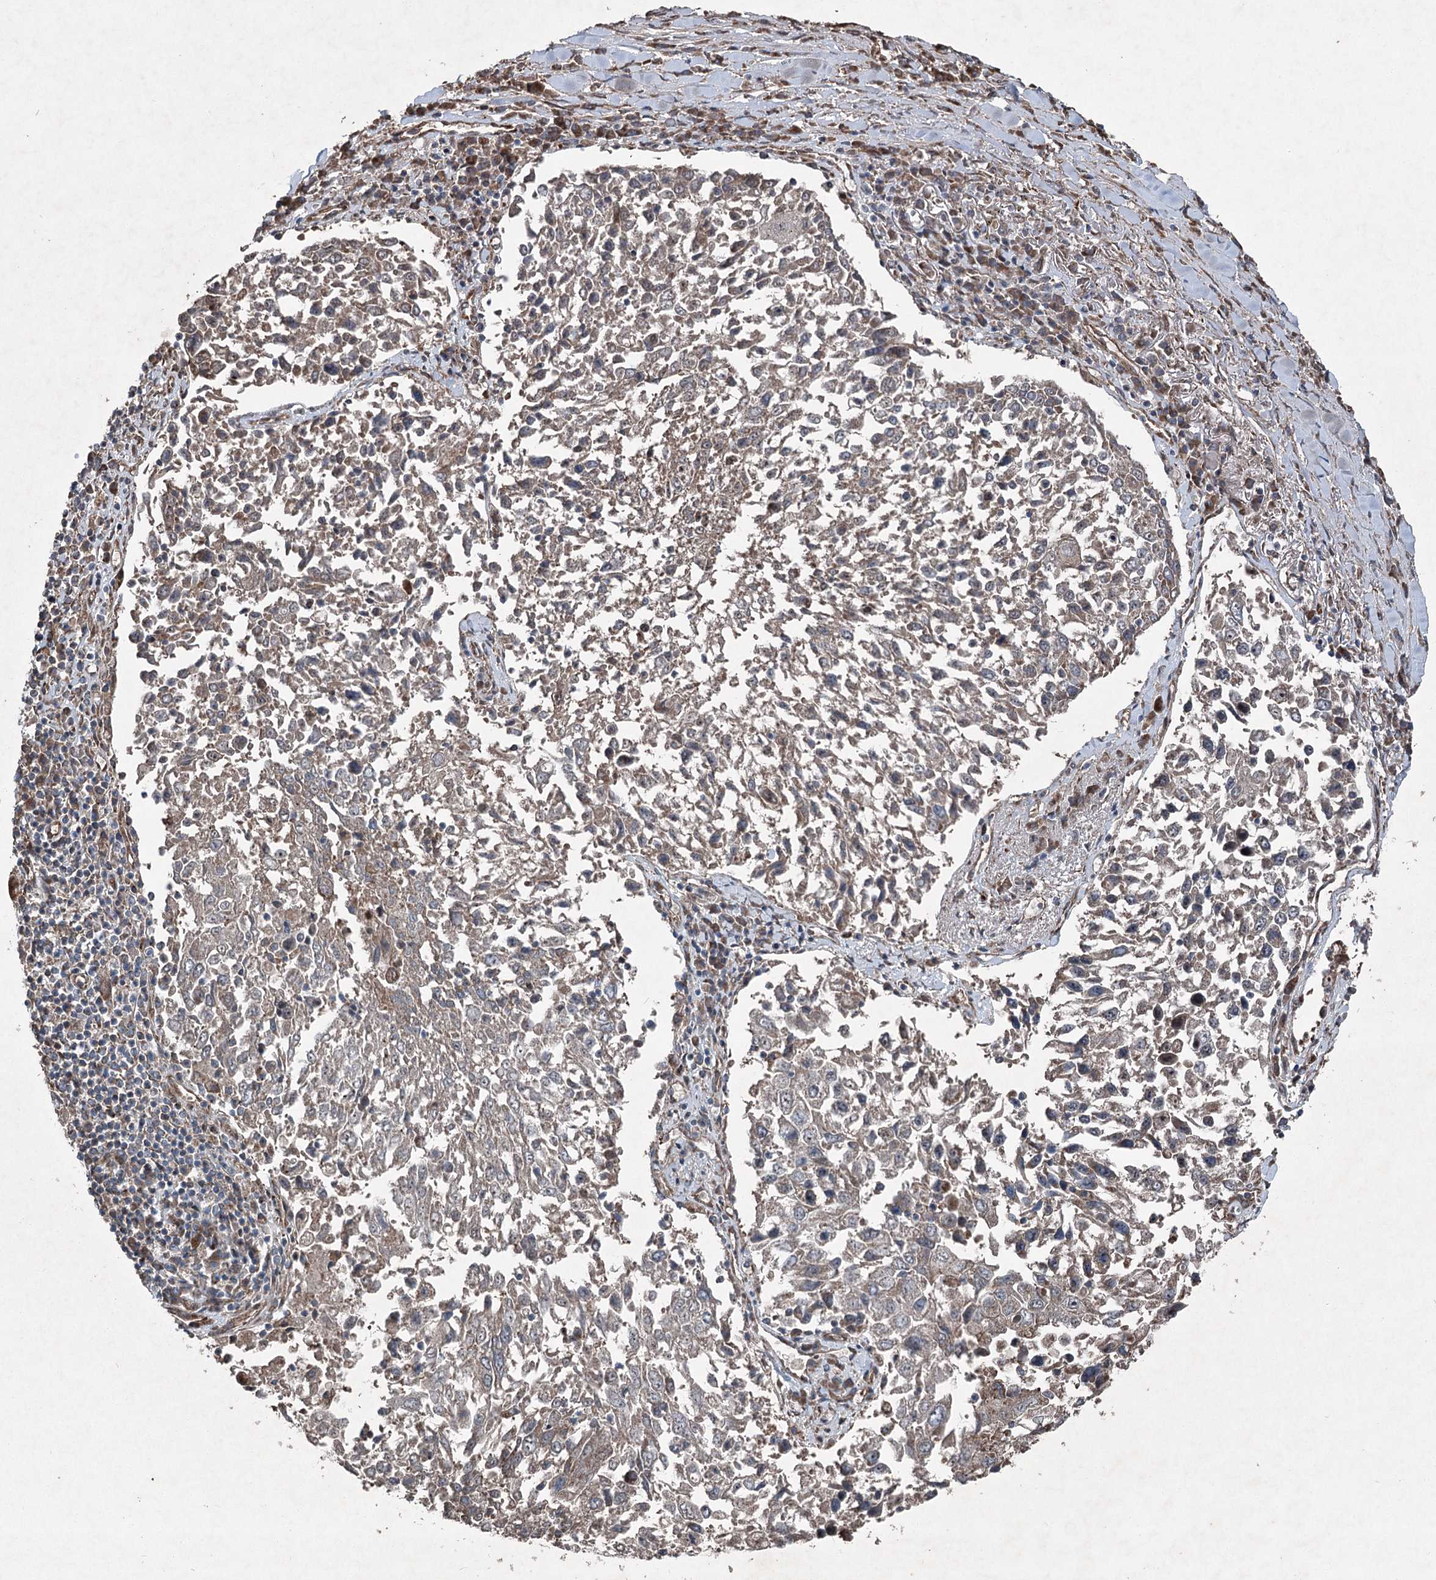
{"staining": {"intensity": "weak", "quantity": ">75%", "location": "cytoplasmic/membranous"}, "tissue": "lung cancer", "cell_type": "Tumor cells", "image_type": "cancer", "snomed": [{"axis": "morphology", "description": "Squamous cell carcinoma, NOS"}, {"axis": "topography", "description": "Lung"}], "caption": "This micrograph shows IHC staining of lung cancer (squamous cell carcinoma), with low weak cytoplasmic/membranous positivity in about >75% of tumor cells.", "gene": "SERINC5", "patient": {"sex": "male", "age": 65}}